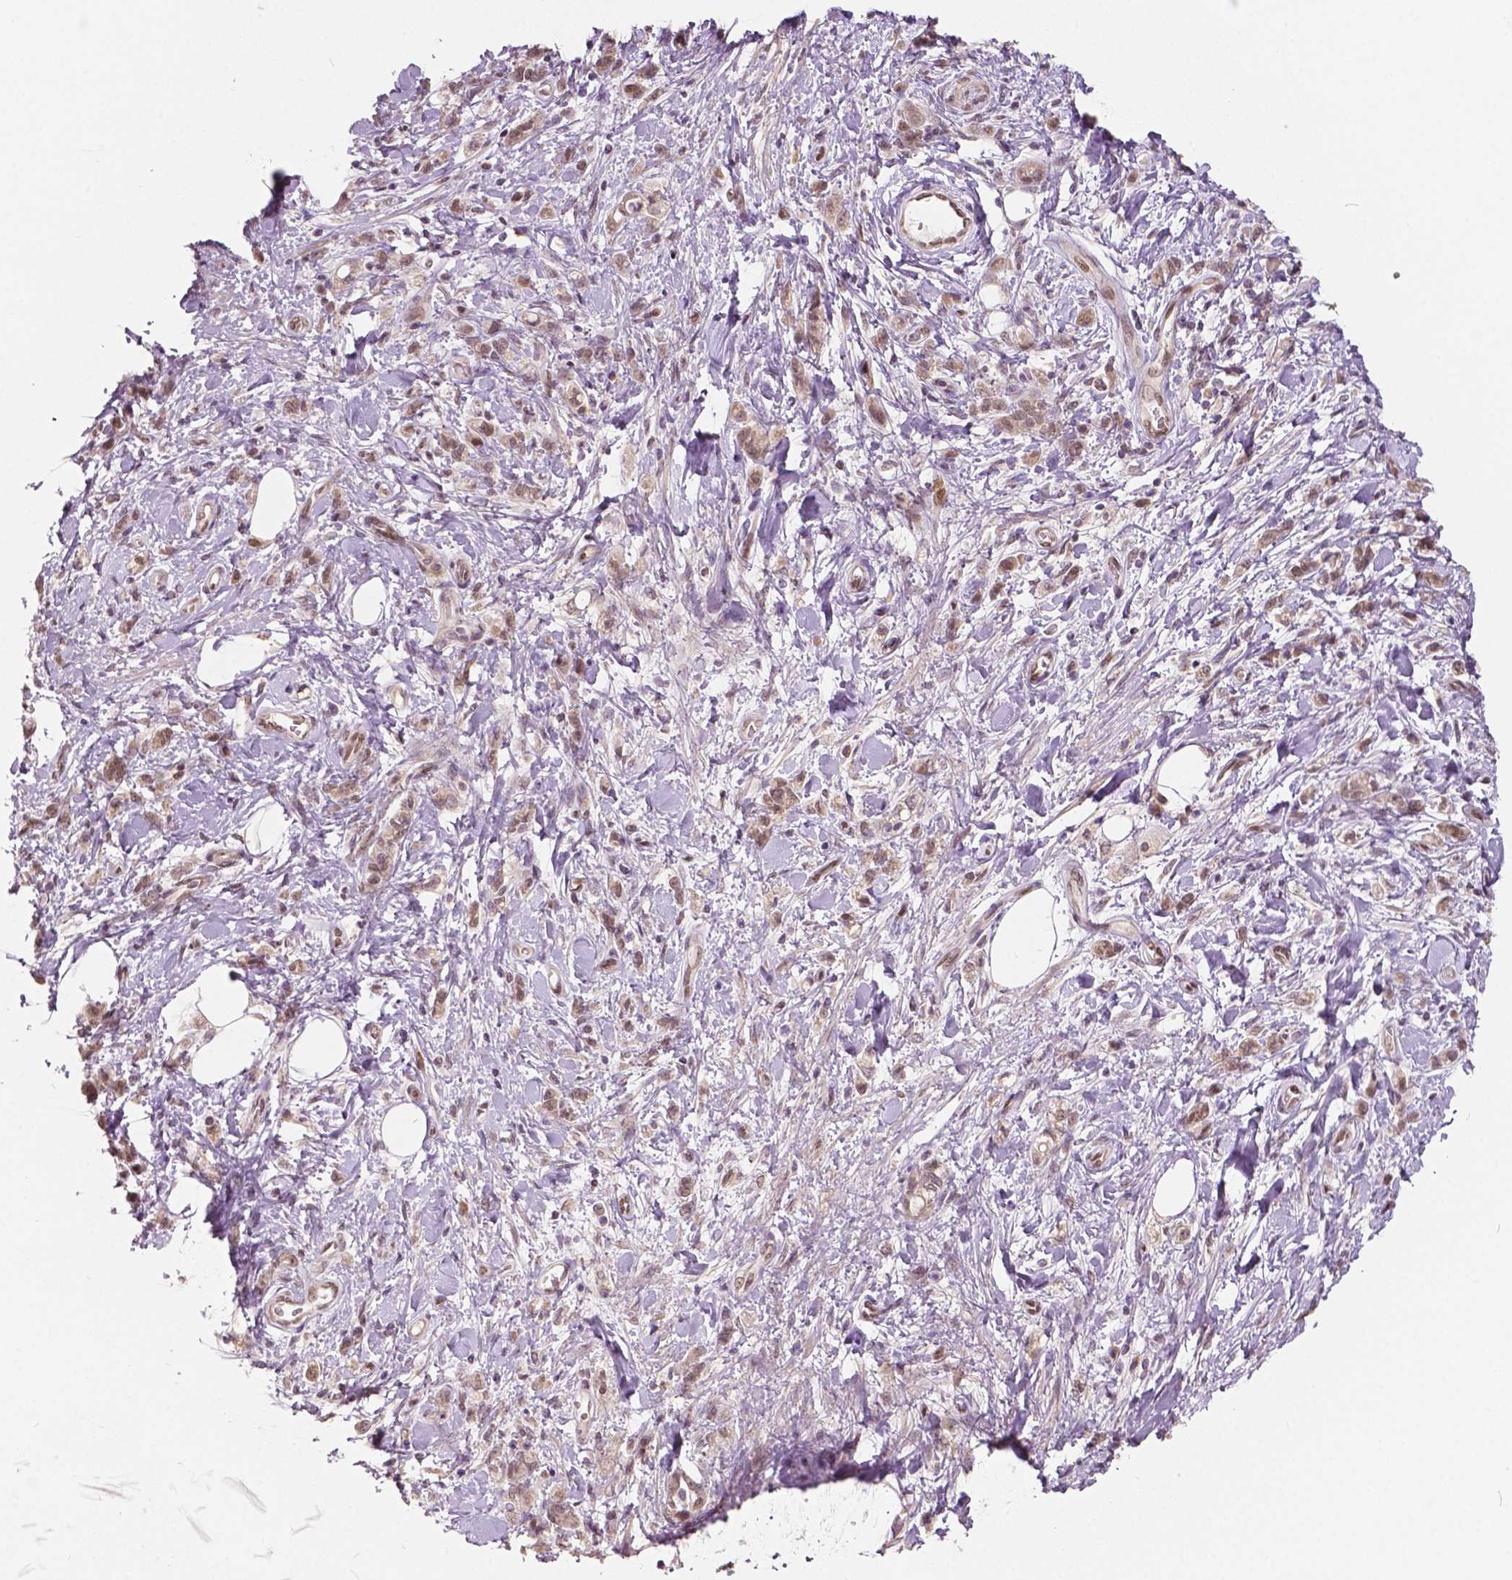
{"staining": {"intensity": "weak", "quantity": ">75%", "location": "nuclear"}, "tissue": "stomach cancer", "cell_type": "Tumor cells", "image_type": "cancer", "snomed": [{"axis": "morphology", "description": "Adenocarcinoma, NOS"}, {"axis": "topography", "description": "Stomach"}], "caption": "Immunohistochemical staining of human stomach cancer demonstrates low levels of weak nuclear expression in about >75% of tumor cells.", "gene": "HMBOX1", "patient": {"sex": "male", "age": 77}}